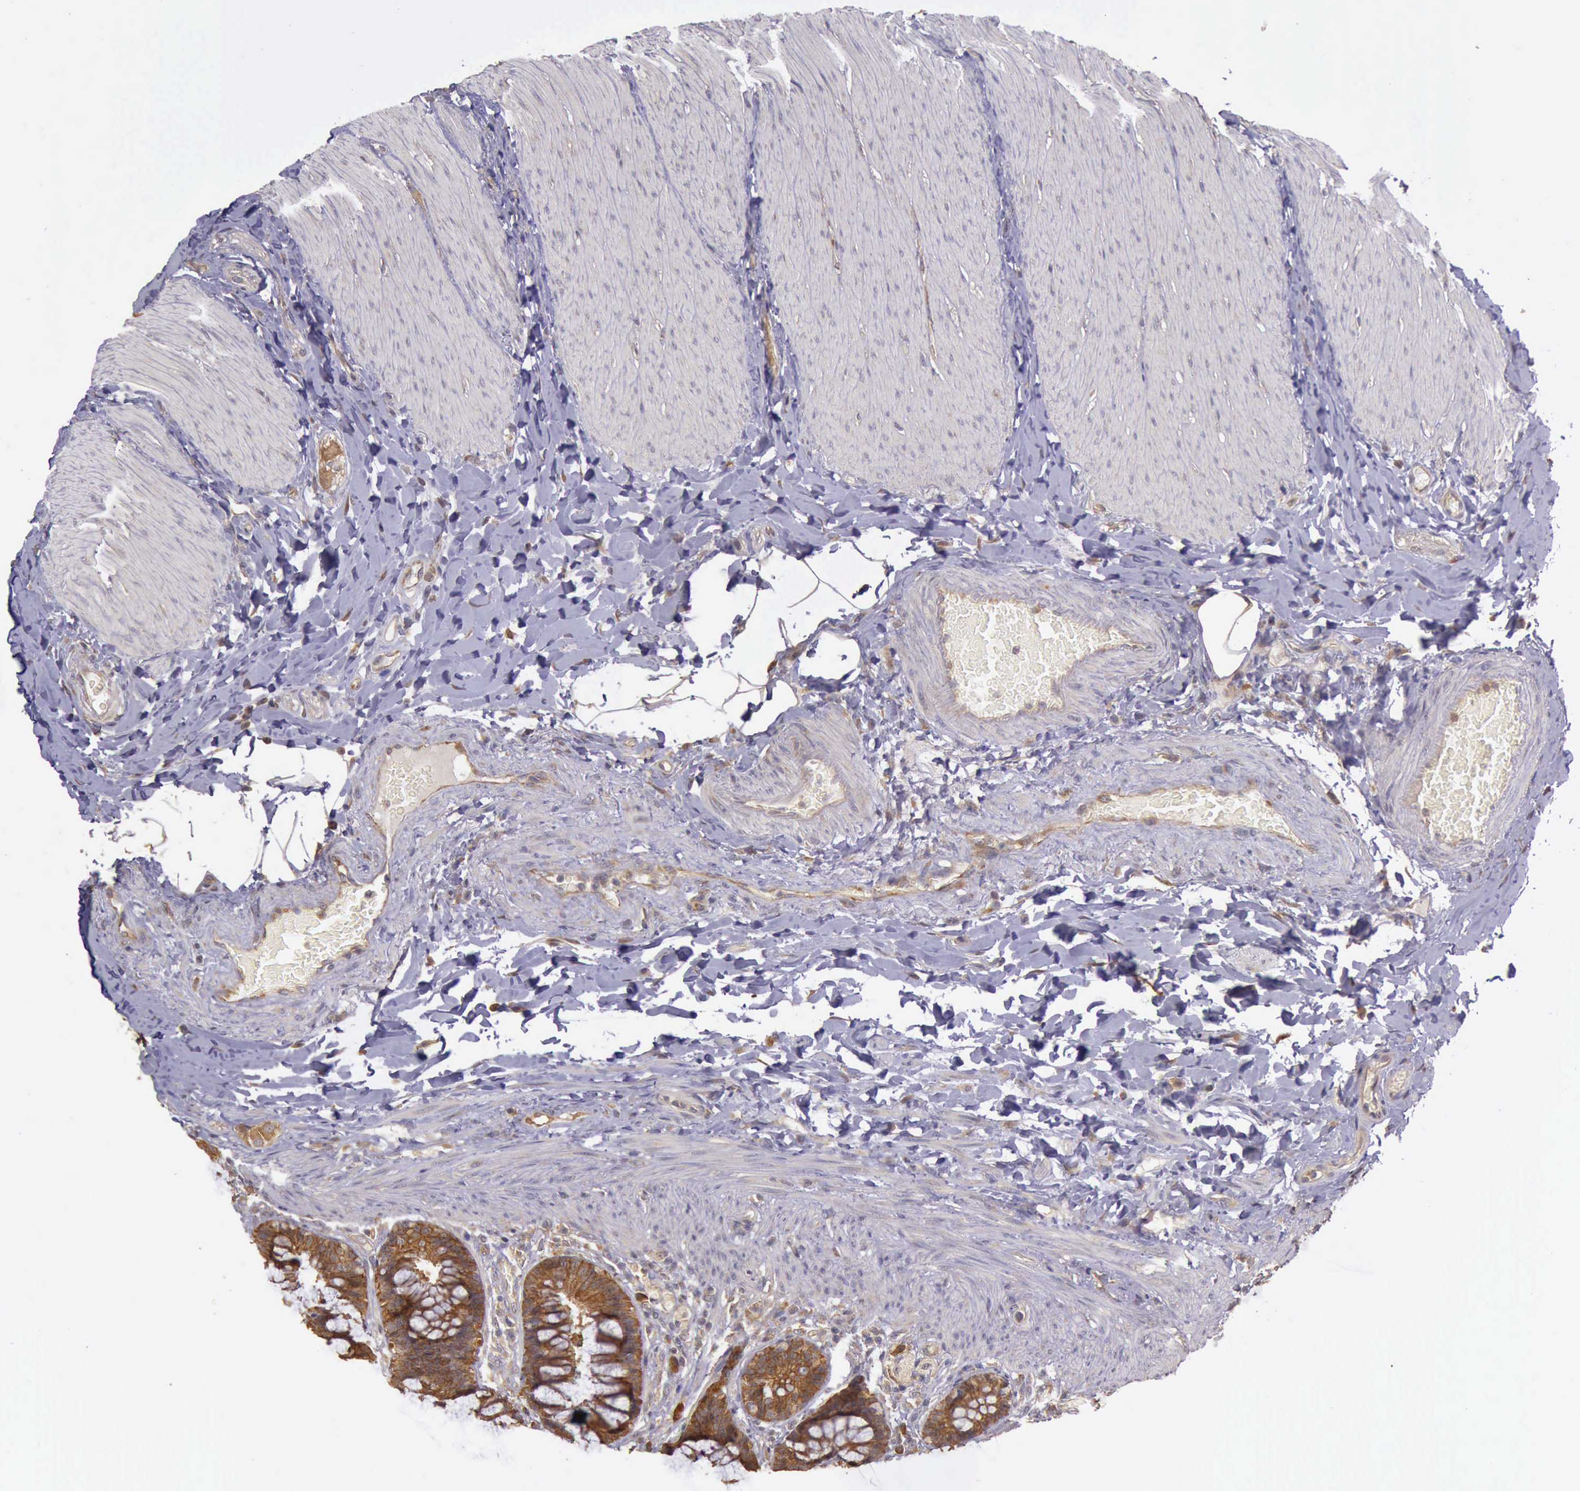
{"staining": {"intensity": "moderate", "quantity": ">75%", "location": "cytoplasmic/membranous"}, "tissue": "rectum", "cell_type": "Glandular cells", "image_type": "normal", "snomed": [{"axis": "morphology", "description": "Normal tissue, NOS"}, {"axis": "topography", "description": "Rectum"}], "caption": "Brown immunohistochemical staining in unremarkable human rectum demonstrates moderate cytoplasmic/membranous staining in about >75% of glandular cells.", "gene": "EIF5", "patient": {"sex": "female", "age": 46}}